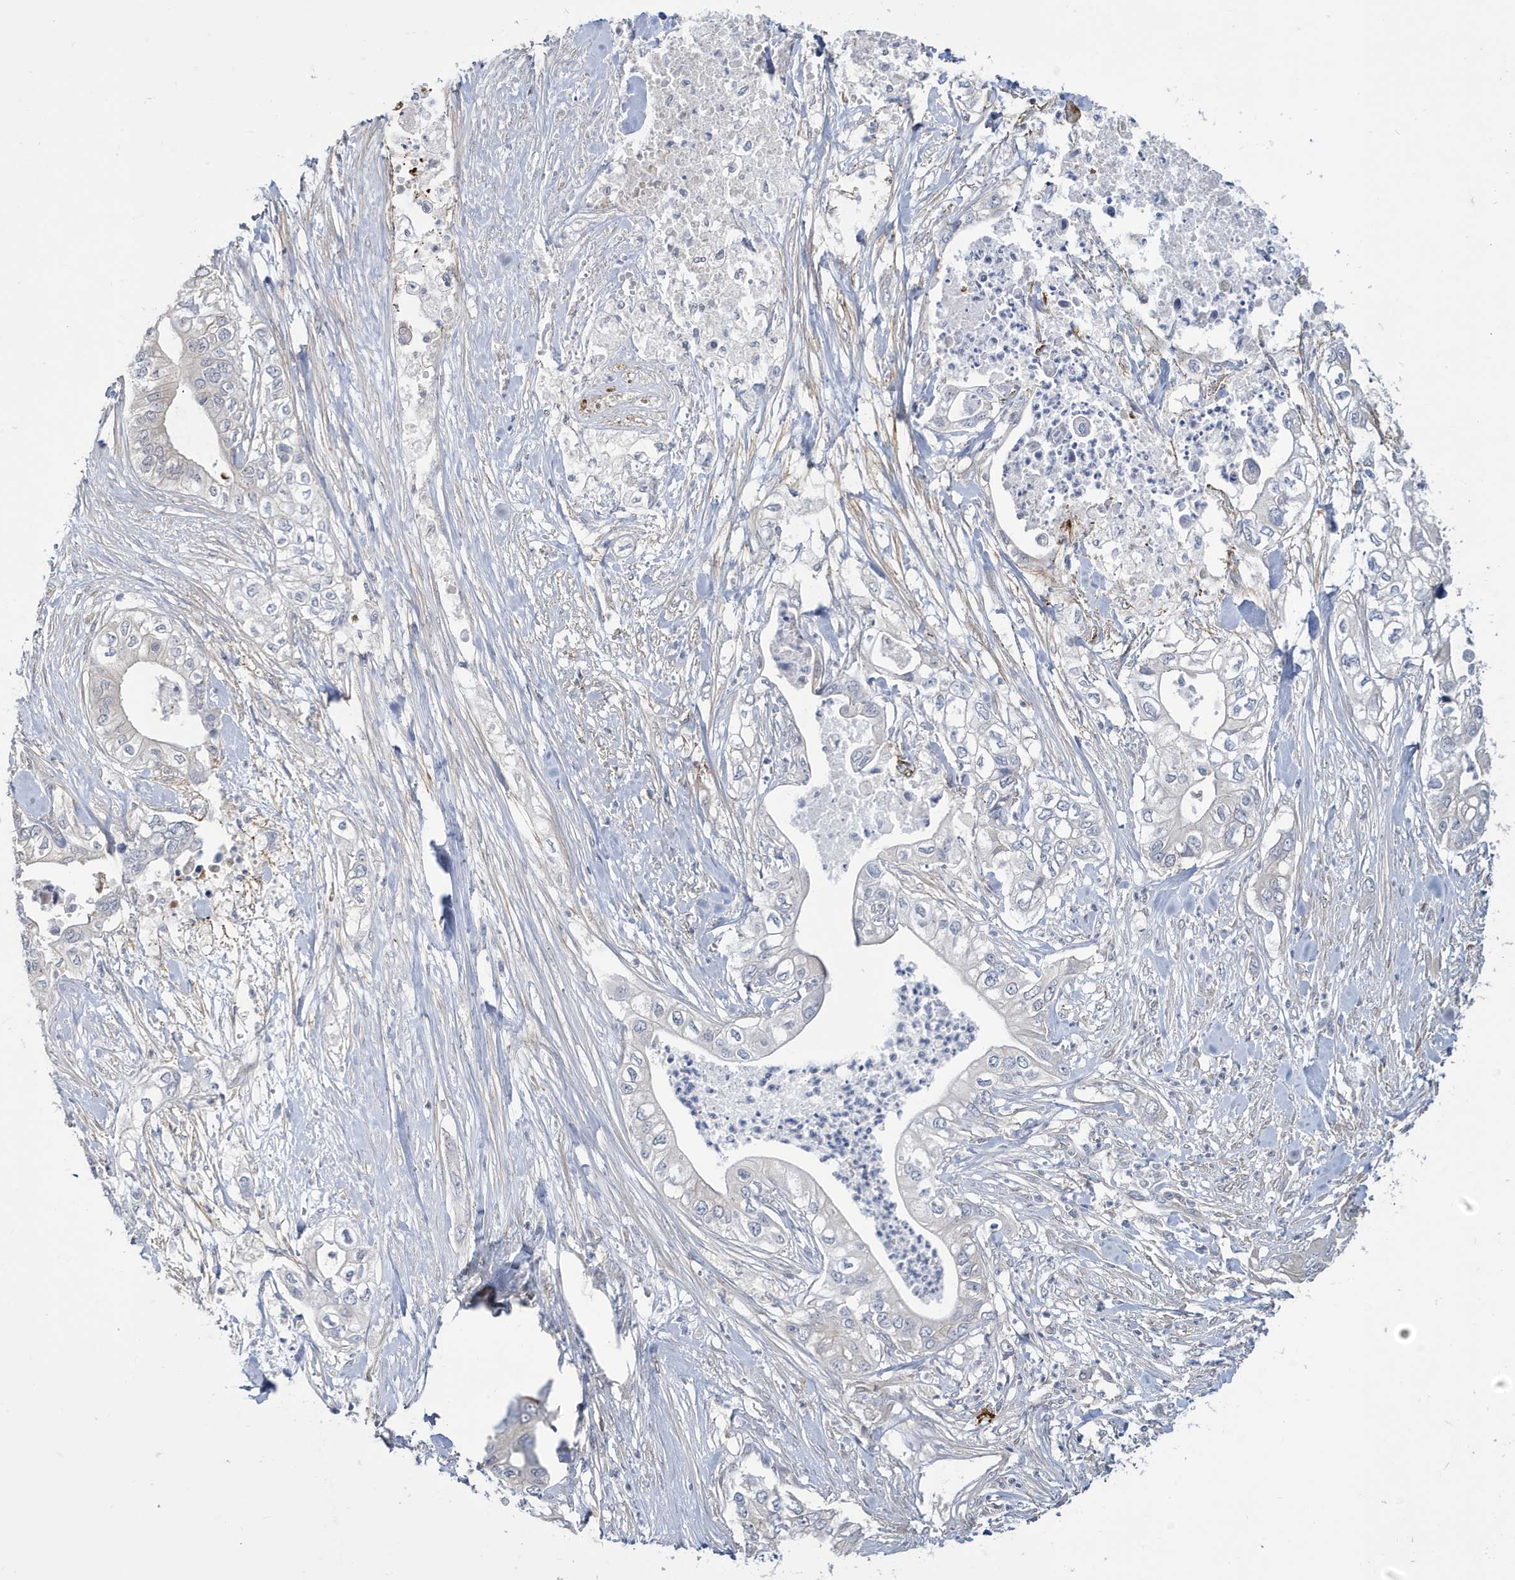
{"staining": {"intensity": "negative", "quantity": "none", "location": "none"}, "tissue": "pancreatic cancer", "cell_type": "Tumor cells", "image_type": "cancer", "snomed": [{"axis": "morphology", "description": "Adenocarcinoma, NOS"}, {"axis": "topography", "description": "Pancreas"}], "caption": "This is a histopathology image of immunohistochemistry staining of adenocarcinoma (pancreatic), which shows no positivity in tumor cells.", "gene": "ZNF654", "patient": {"sex": "female", "age": 78}}